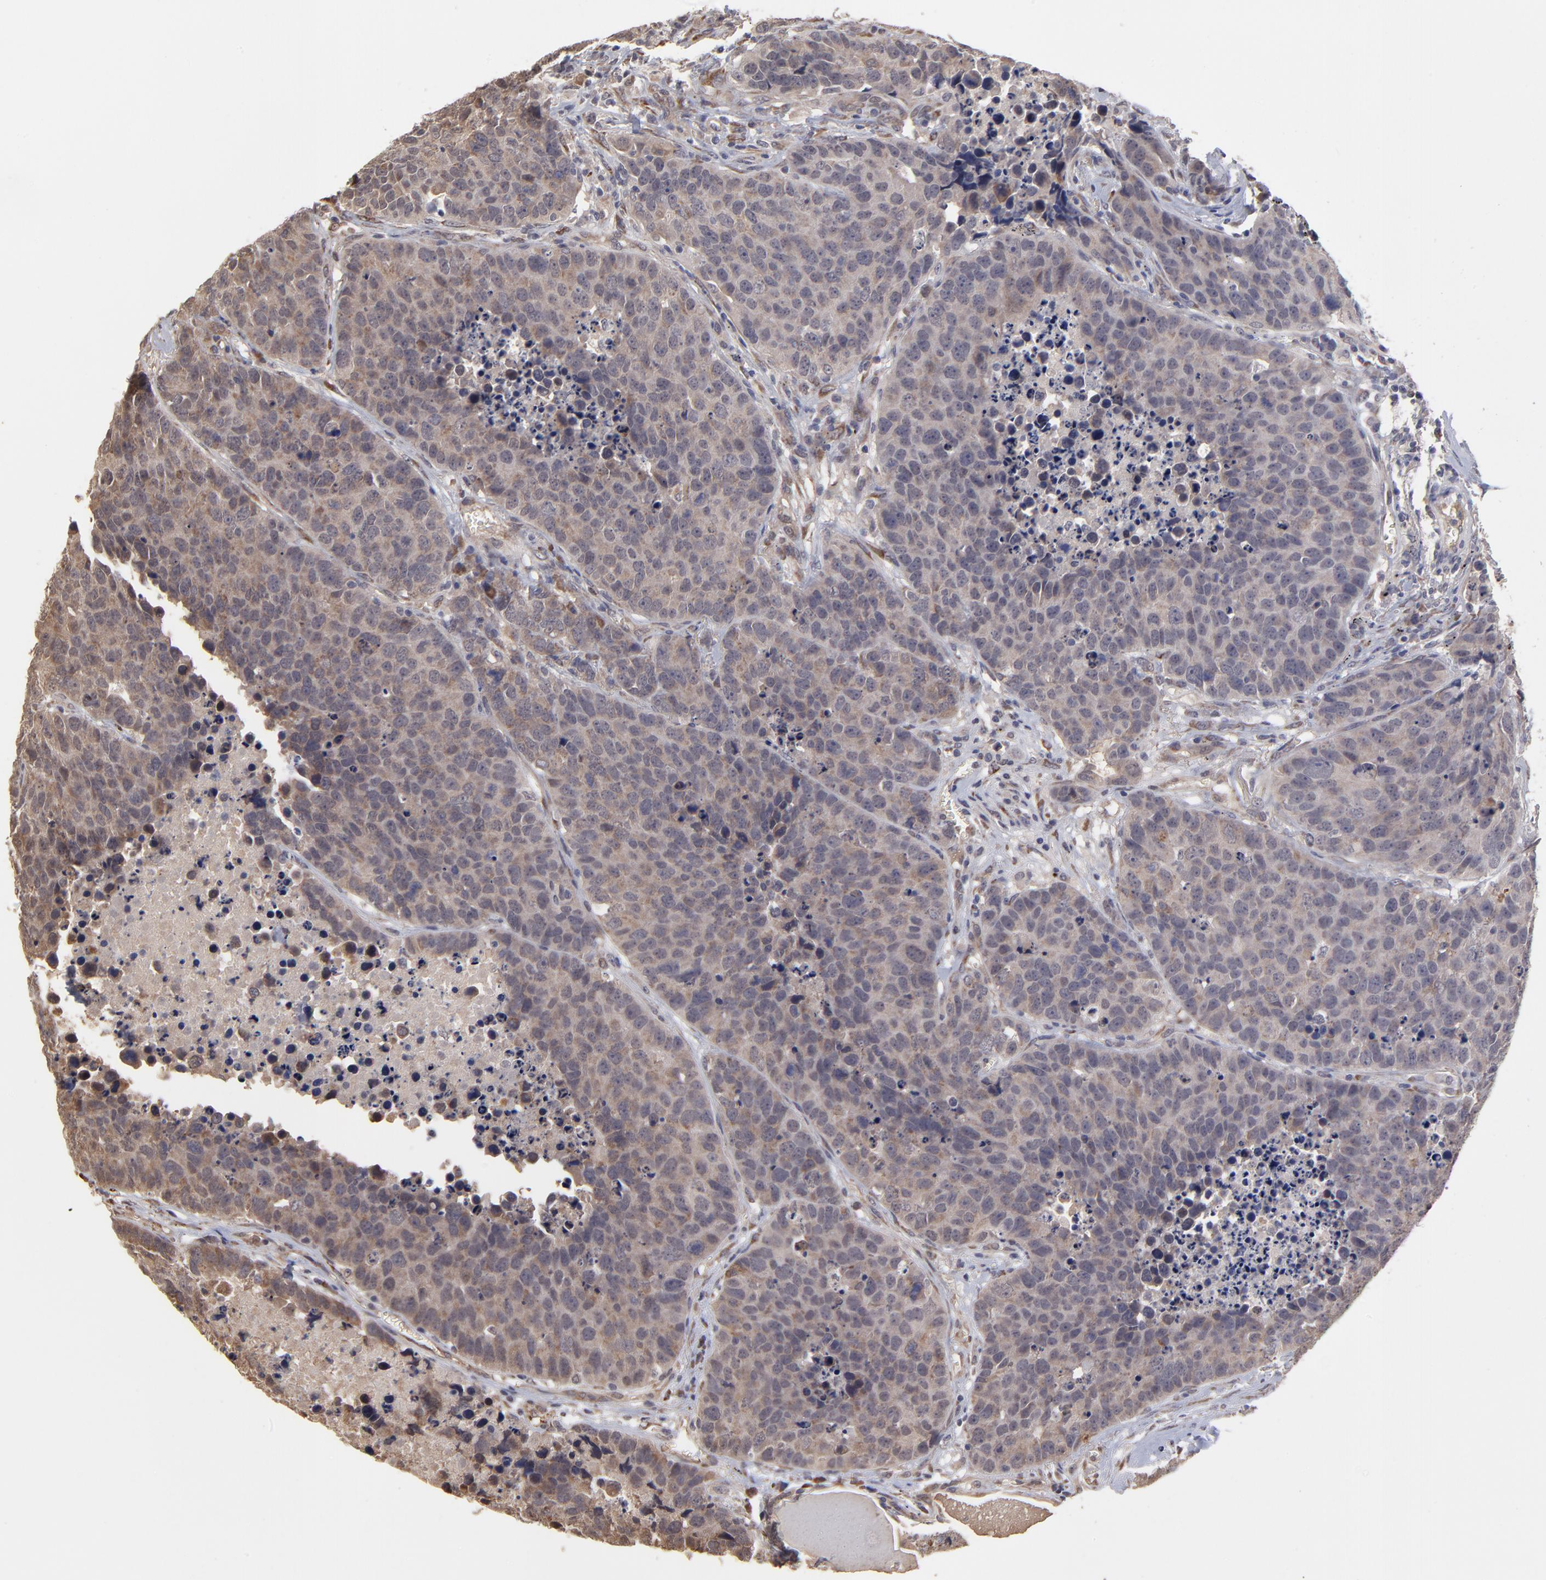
{"staining": {"intensity": "weak", "quantity": ">75%", "location": "cytoplasmic/membranous"}, "tissue": "carcinoid", "cell_type": "Tumor cells", "image_type": "cancer", "snomed": [{"axis": "morphology", "description": "Carcinoid, malignant, NOS"}, {"axis": "topography", "description": "Lung"}], "caption": "A low amount of weak cytoplasmic/membranous staining is identified in approximately >75% of tumor cells in malignant carcinoid tissue.", "gene": "CHL1", "patient": {"sex": "male", "age": 60}}